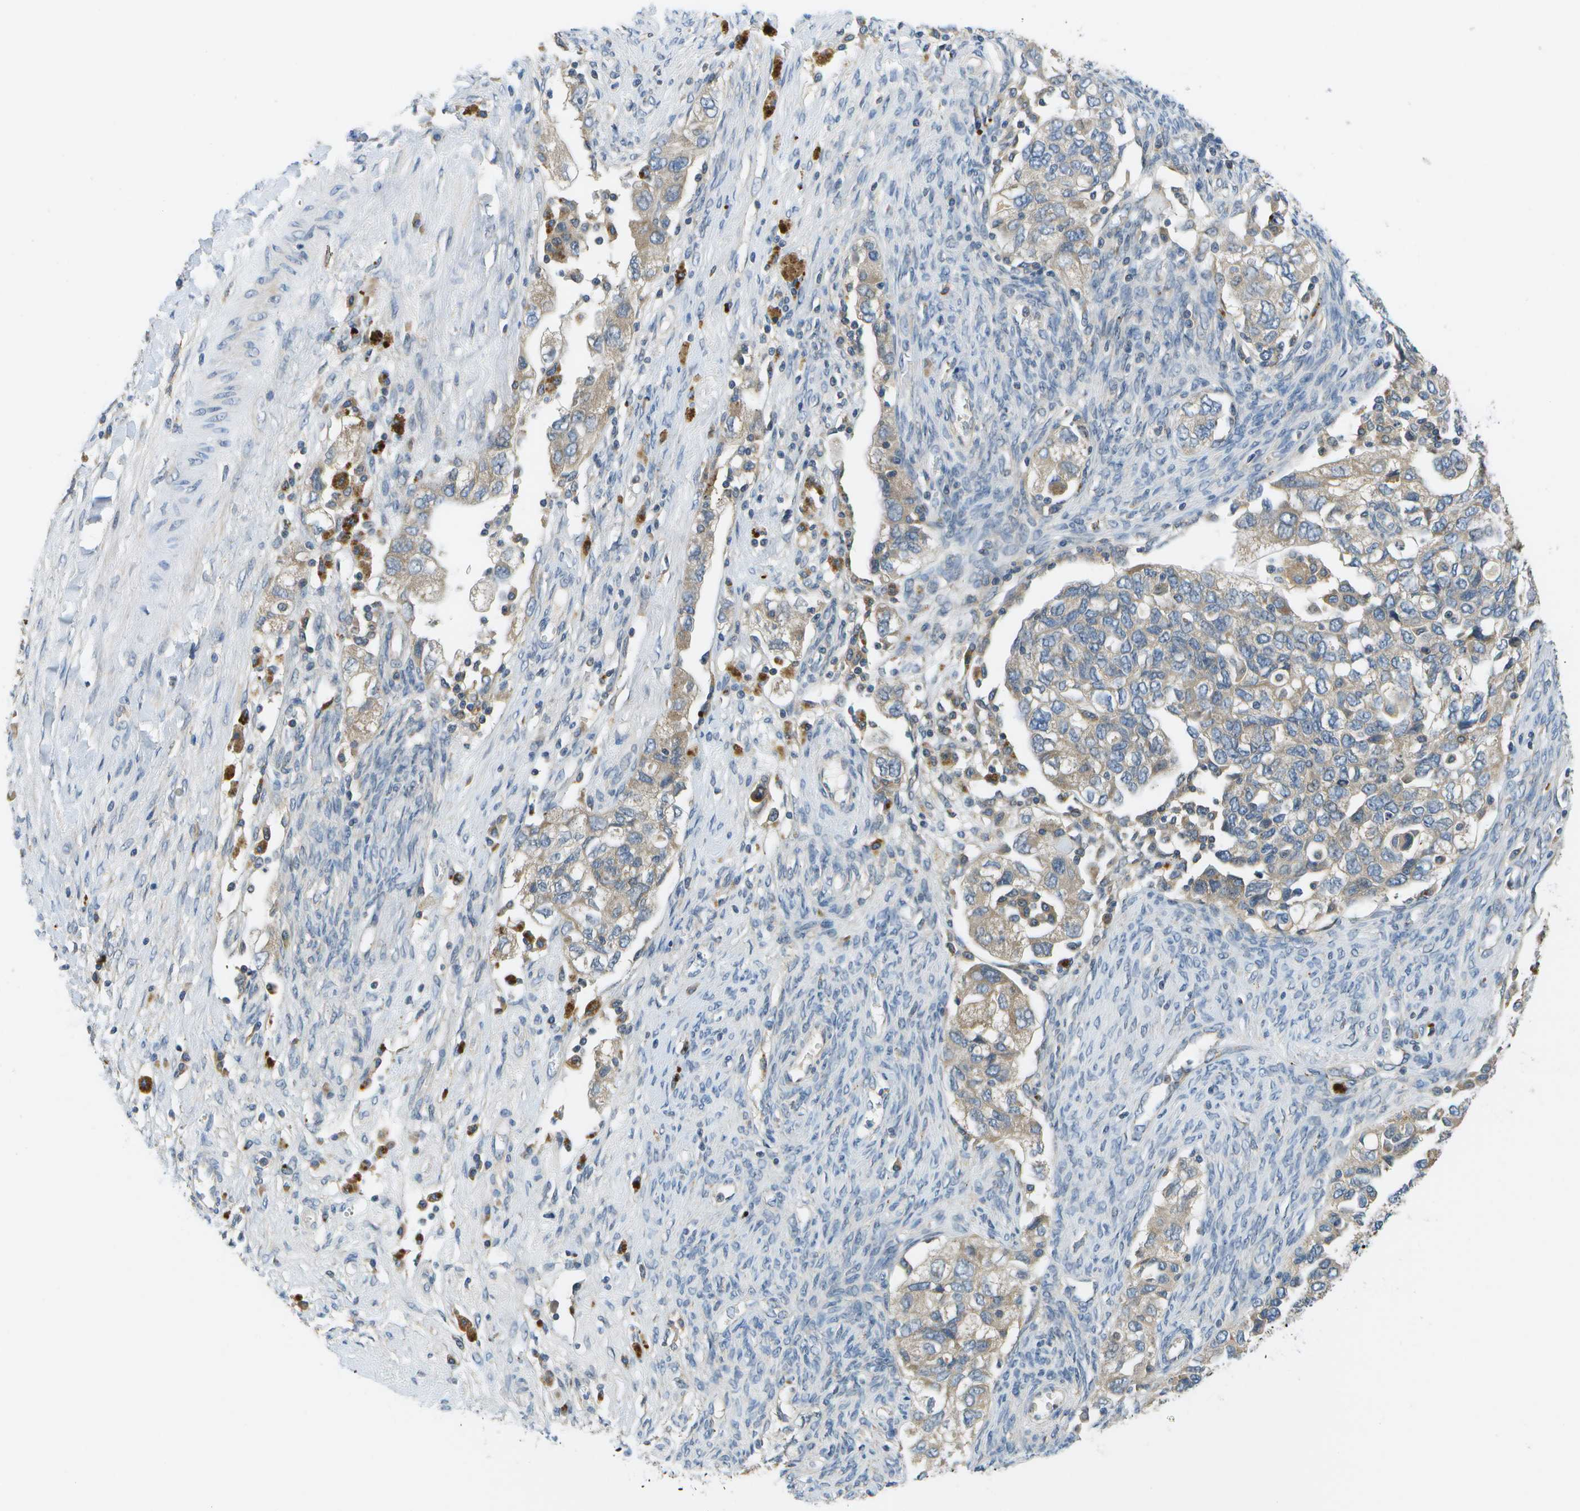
{"staining": {"intensity": "weak", "quantity": ">75%", "location": "cytoplasmic/membranous"}, "tissue": "ovarian cancer", "cell_type": "Tumor cells", "image_type": "cancer", "snomed": [{"axis": "morphology", "description": "Carcinoma, NOS"}, {"axis": "morphology", "description": "Cystadenocarcinoma, serous, NOS"}, {"axis": "topography", "description": "Ovary"}], "caption": "Immunohistochemical staining of human carcinoma (ovarian) demonstrates low levels of weak cytoplasmic/membranous expression in about >75% of tumor cells. Nuclei are stained in blue.", "gene": "SLC25A20", "patient": {"sex": "female", "age": 69}}